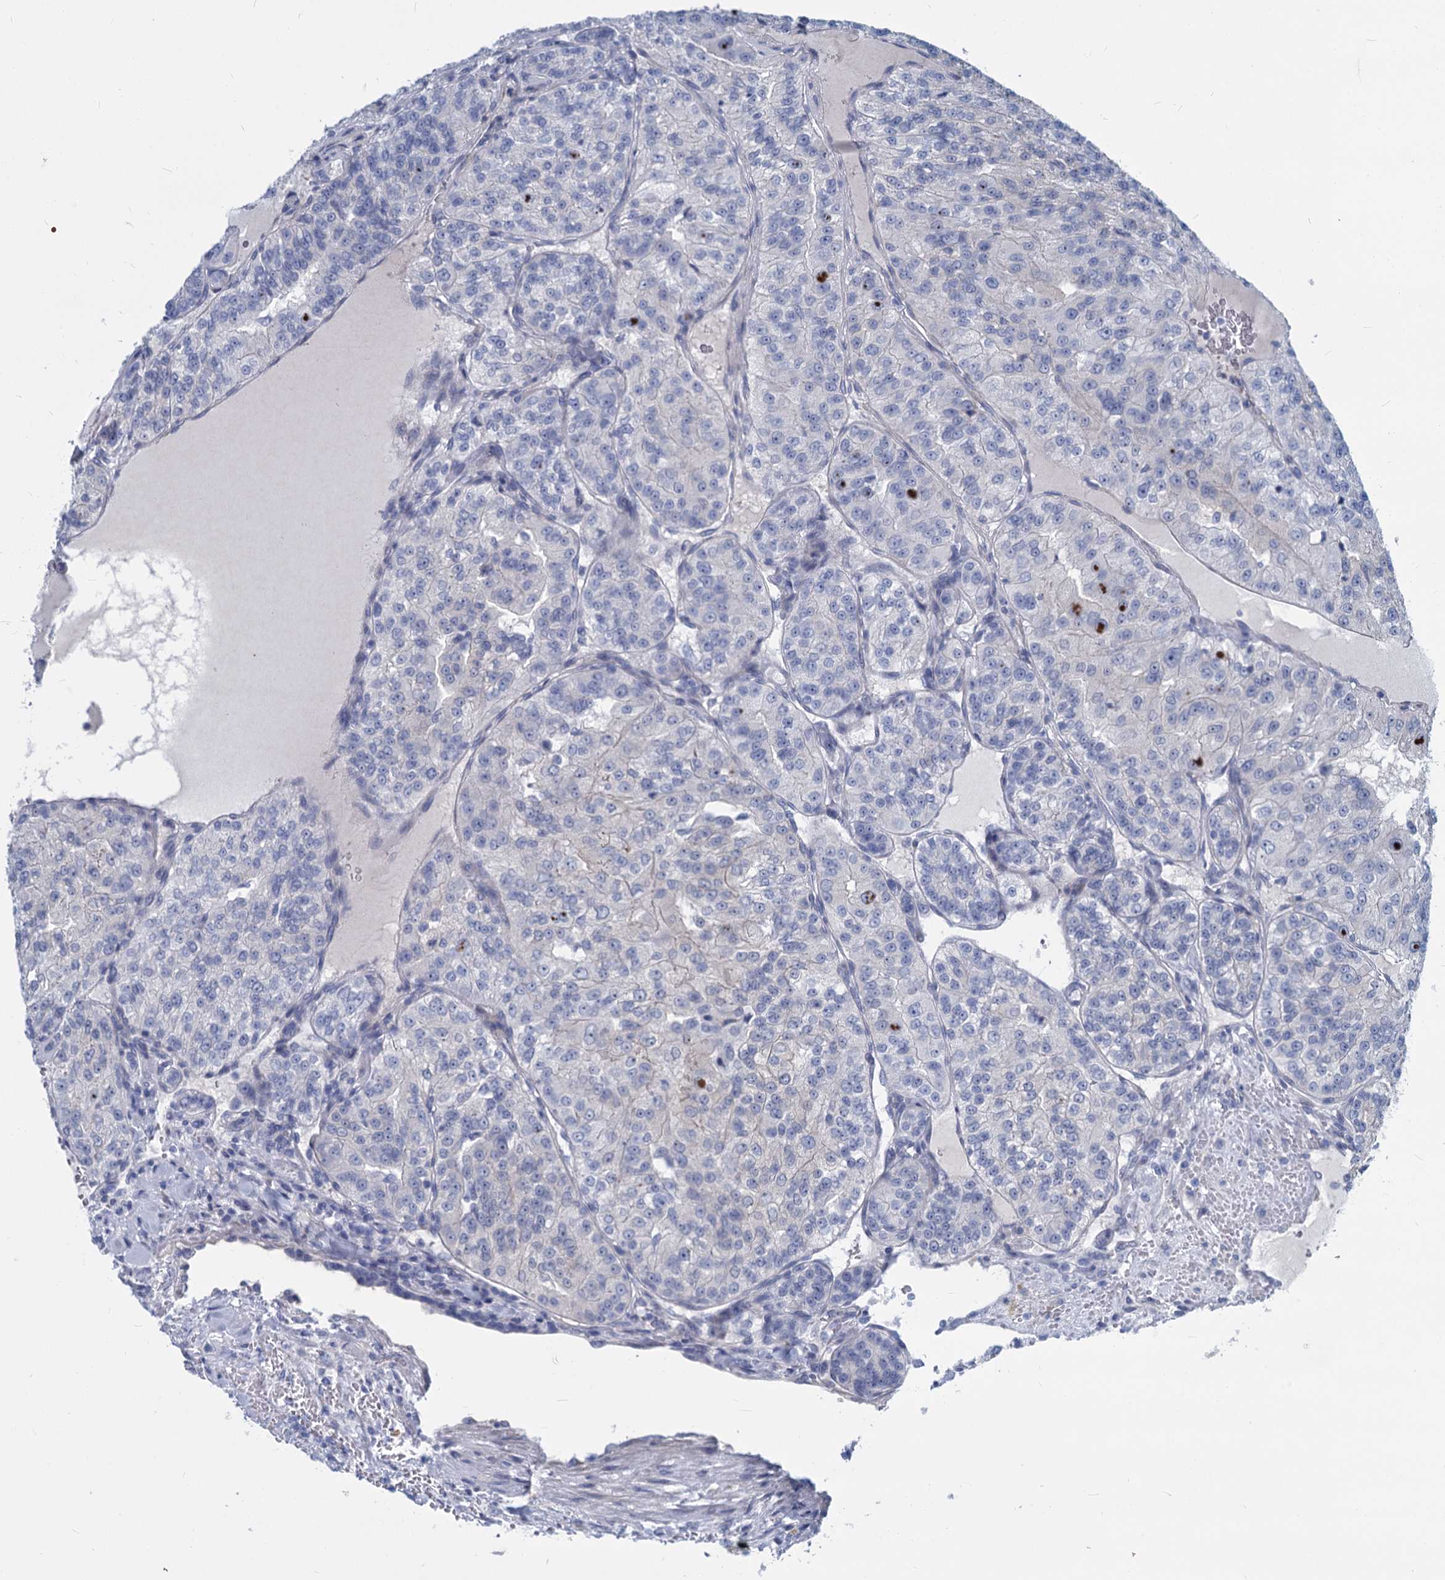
{"staining": {"intensity": "negative", "quantity": "none", "location": "none"}, "tissue": "renal cancer", "cell_type": "Tumor cells", "image_type": "cancer", "snomed": [{"axis": "morphology", "description": "Adenocarcinoma, NOS"}, {"axis": "topography", "description": "Kidney"}], "caption": "Tumor cells show no significant protein staining in renal cancer (adenocarcinoma). (Immunohistochemistry, brightfield microscopy, high magnification).", "gene": "GSTM3", "patient": {"sex": "female", "age": 63}}